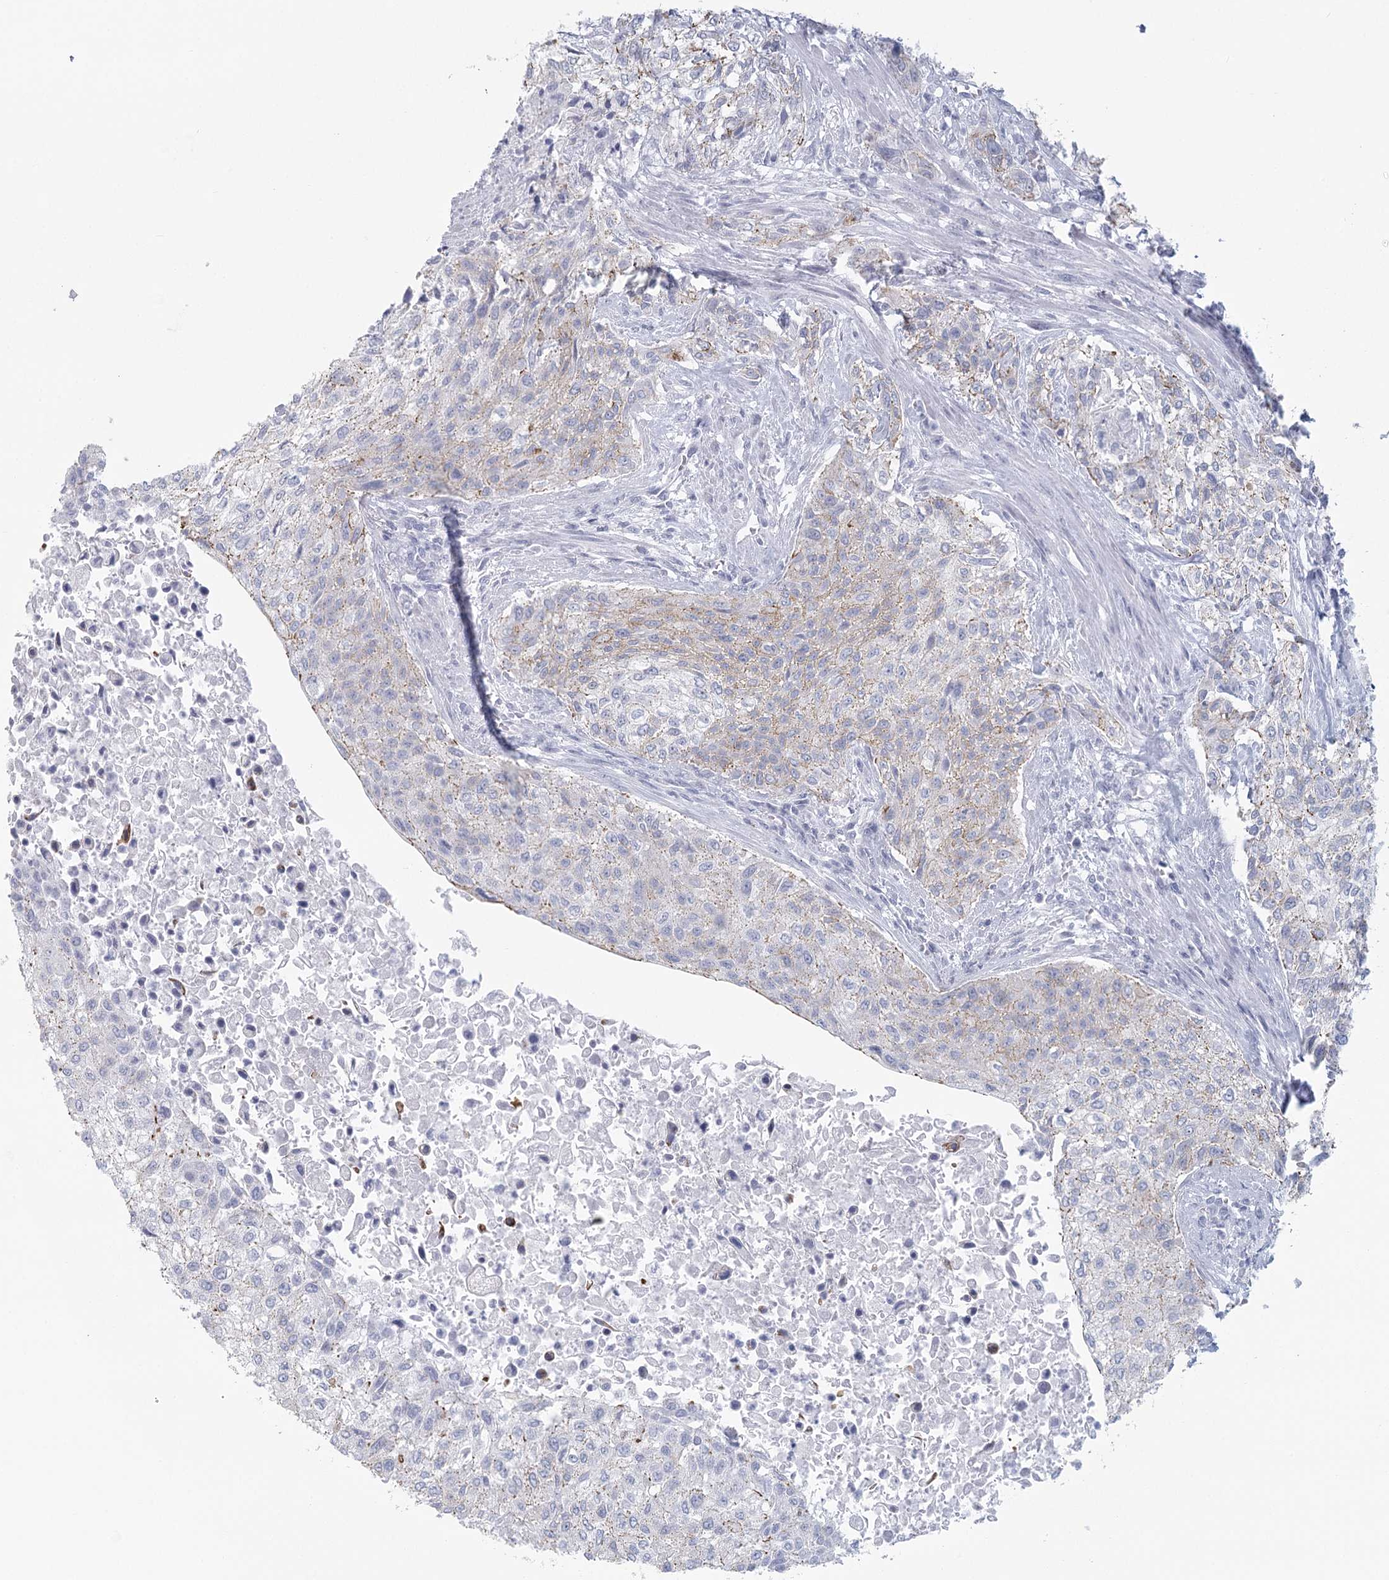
{"staining": {"intensity": "negative", "quantity": "none", "location": "none"}, "tissue": "urothelial cancer", "cell_type": "Tumor cells", "image_type": "cancer", "snomed": [{"axis": "morphology", "description": "Normal tissue, NOS"}, {"axis": "morphology", "description": "Urothelial carcinoma, NOS"}, {"axis": "topography", "description": "Urinary bladder"}, {"axis": "topography", "description": "Peripheral nerve tissue"}], "caption": "An immunohistochemistry photomicrograph of urothelial cancer is shown. There is no staining in tumor cells of urothelial cancer. Brightfield microscopy of immunohistochemistry (IHC) stained with DAB (brown) and hematoxylin (blue), captured at high magnification.", "gene": "WNT8B", "patient": {"sex": "male", "age": 35}}